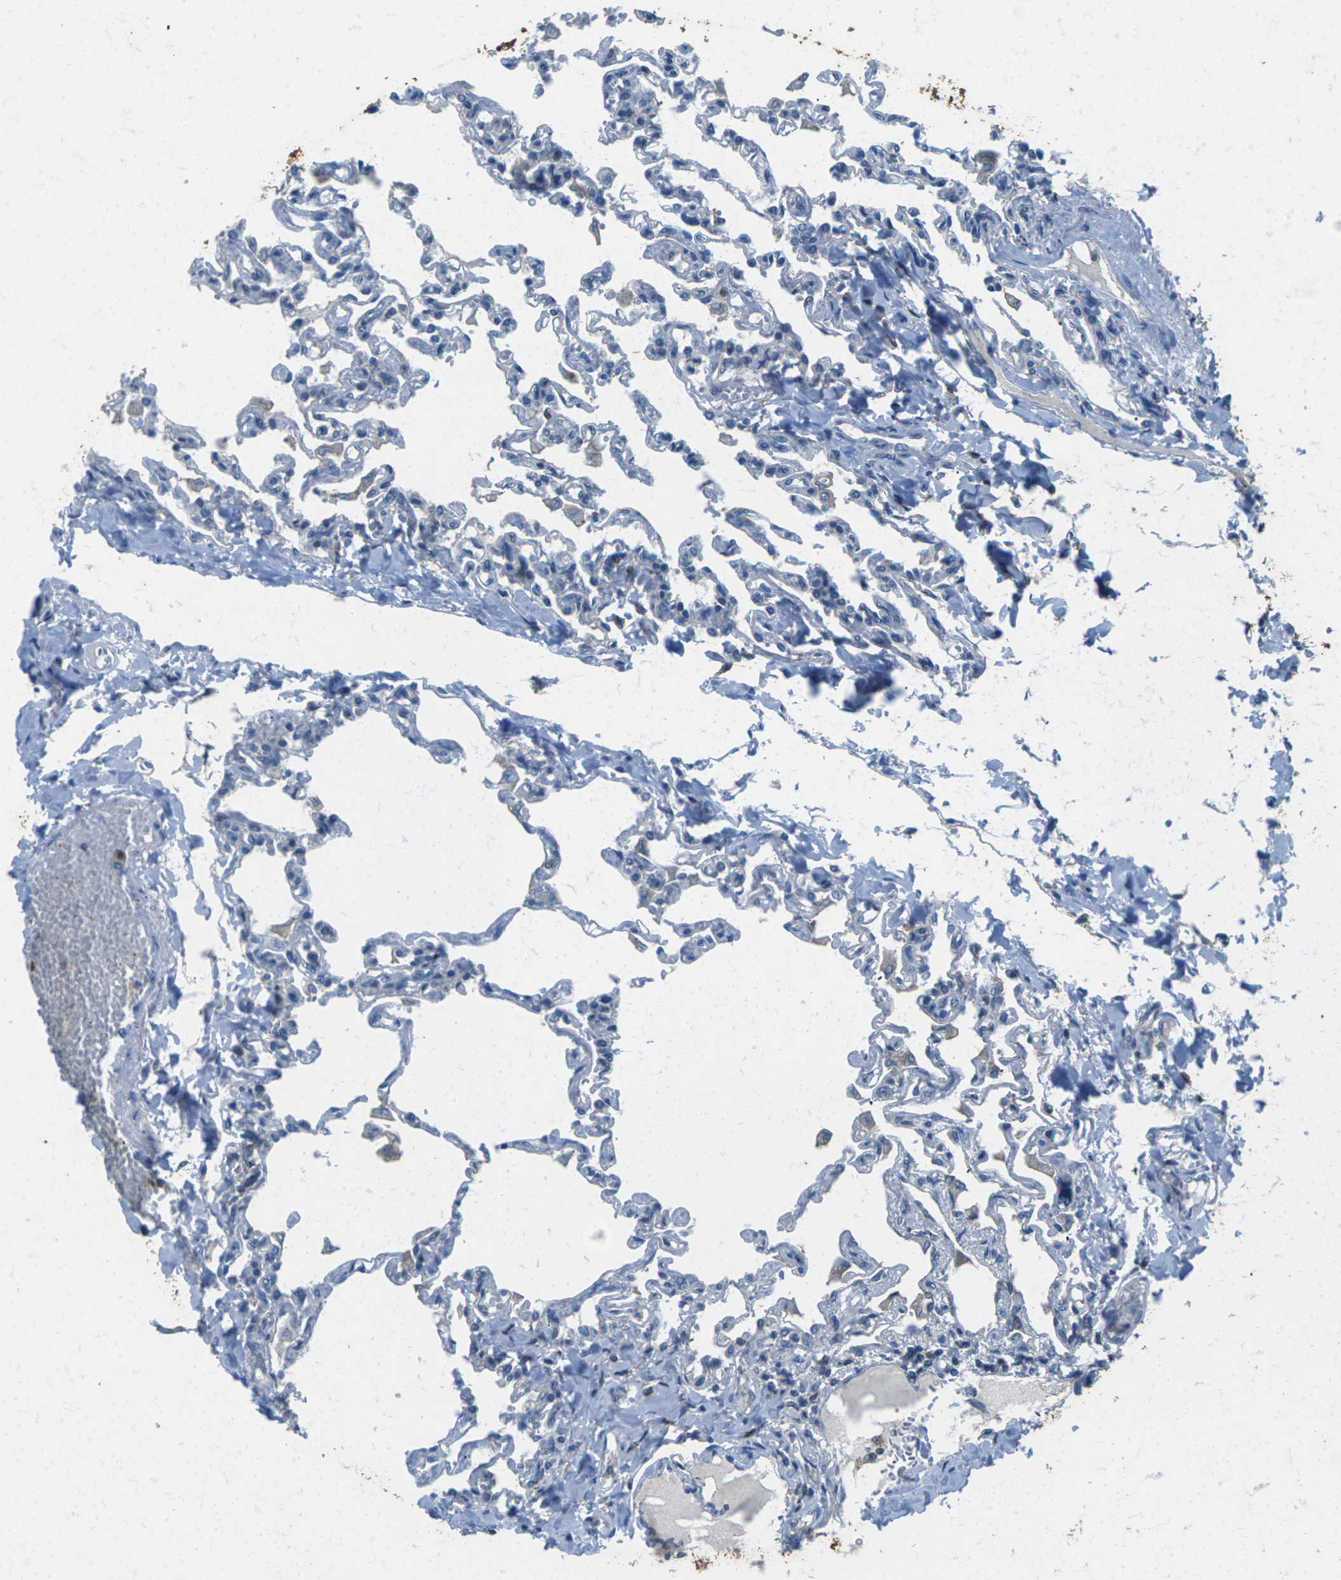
{"staining": {"intensity": "negative", "quantity": "none", "location": "none"}, "tissue": "lung", "cell_type": "Alveolar cells", "image_type": "normal", "snomed": [{"axis": "morphology", "description": "Normal tissue, NOS"}, {"axis": "topography", "description": "Lung"}], "caption": "This is a micrograph of immunohistochemistry (IHC) staining of normal lung, which shows no staining in alveolar cells. Nuclei are stained in blue.", "gene": "SIGLEC14", "patient": {"sex": "male", "age": 21}}